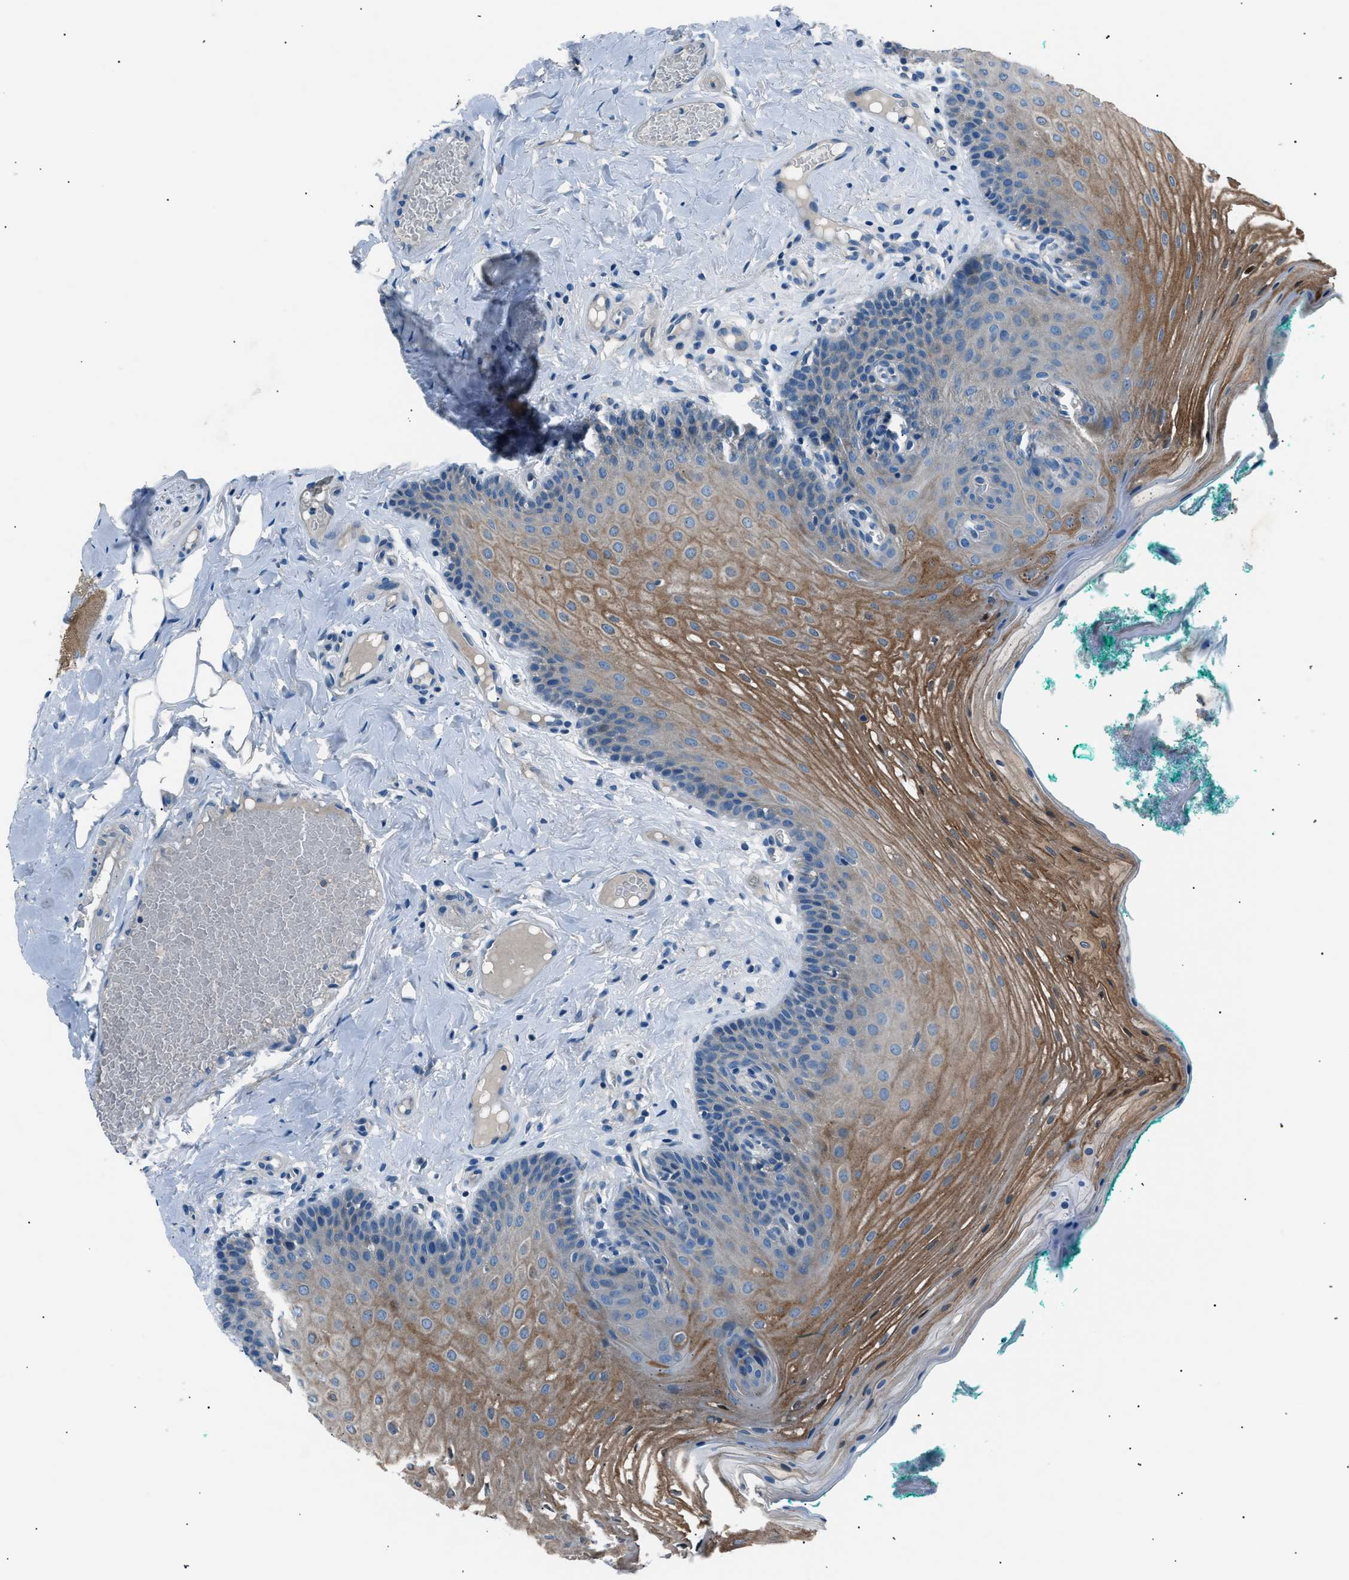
{"staining": {"intensity": "moderate", "quantity": "25%-75%", "location": "cytoplasmic/membranous"}, "tissue": "oral mucosa", "cell_type": "Squamous epithelial cells", "image_type": "normal", "snomed": [{"axis": "morphology", "description": "Normal tissue, NOS"}, {"axis": "topography", "description": "Oral tissue"}], "caption": "Moderate cytoplasmic/membranous protein staining is present in approximately 25%-75% of squamous epithelial cells in oral mucosa. (DAB (3,3'-diaminobenzidine) IHC, brown staining for protein, blue staining for nuclei).", "gene": "LRRC37B", "patient": {"sex": "male", "age": 58}}